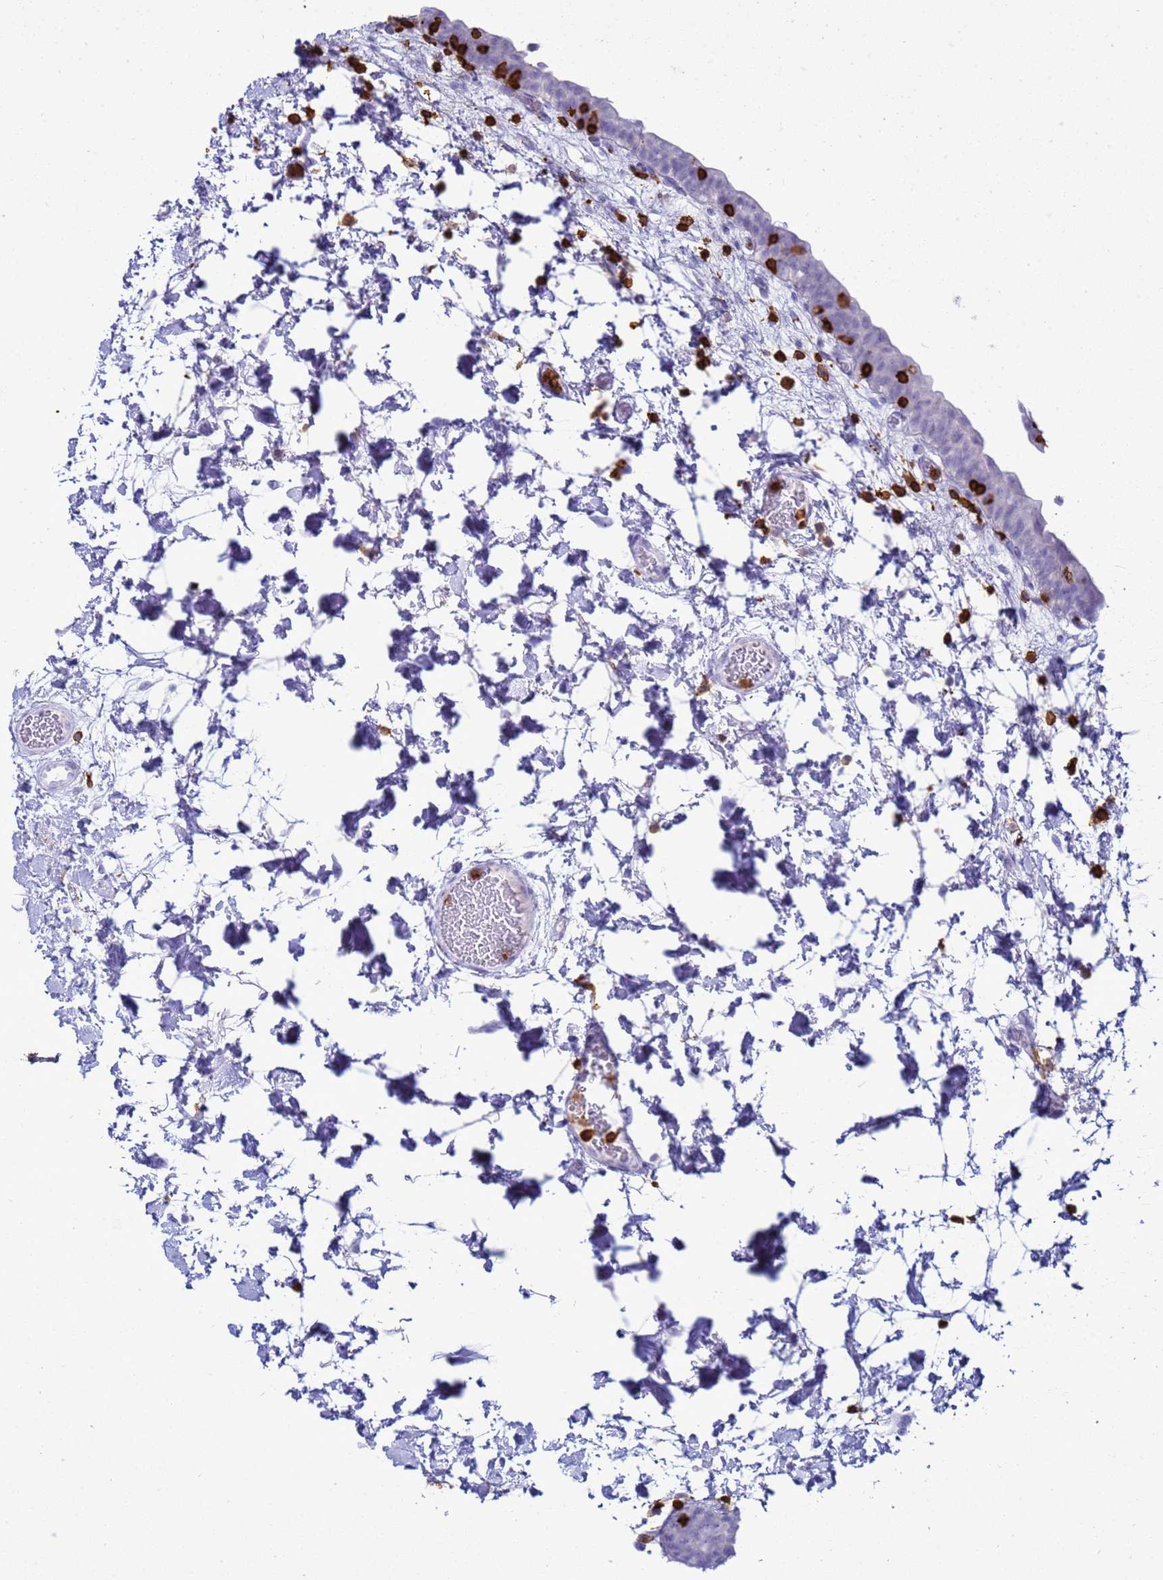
{"staining": {"intensity": "negative", "quantity": "none", "location": "none"}, "tissue": "urinary bladder", "cell_type": "Urothelial cells", "image_type": "normal", "snomed": [{"axis": "morphology", "description": "Normal tissue, NOS"}, {"axis": "topography", "description": "Urinary bladder"}], "caption": "Immunohistochemical staining of unremarkable human urinary bladder demonstrates no significant positivity in urothelial cells. Brightfield microscopy of immunohistochemistry (IHC) stained with DAB (3,3'-diaminobenzidine) (brown) and hematoxylin (blue), captured at high magnification.", "gene": "IRF5", "patient": {"sex": "male", "age": 83}}